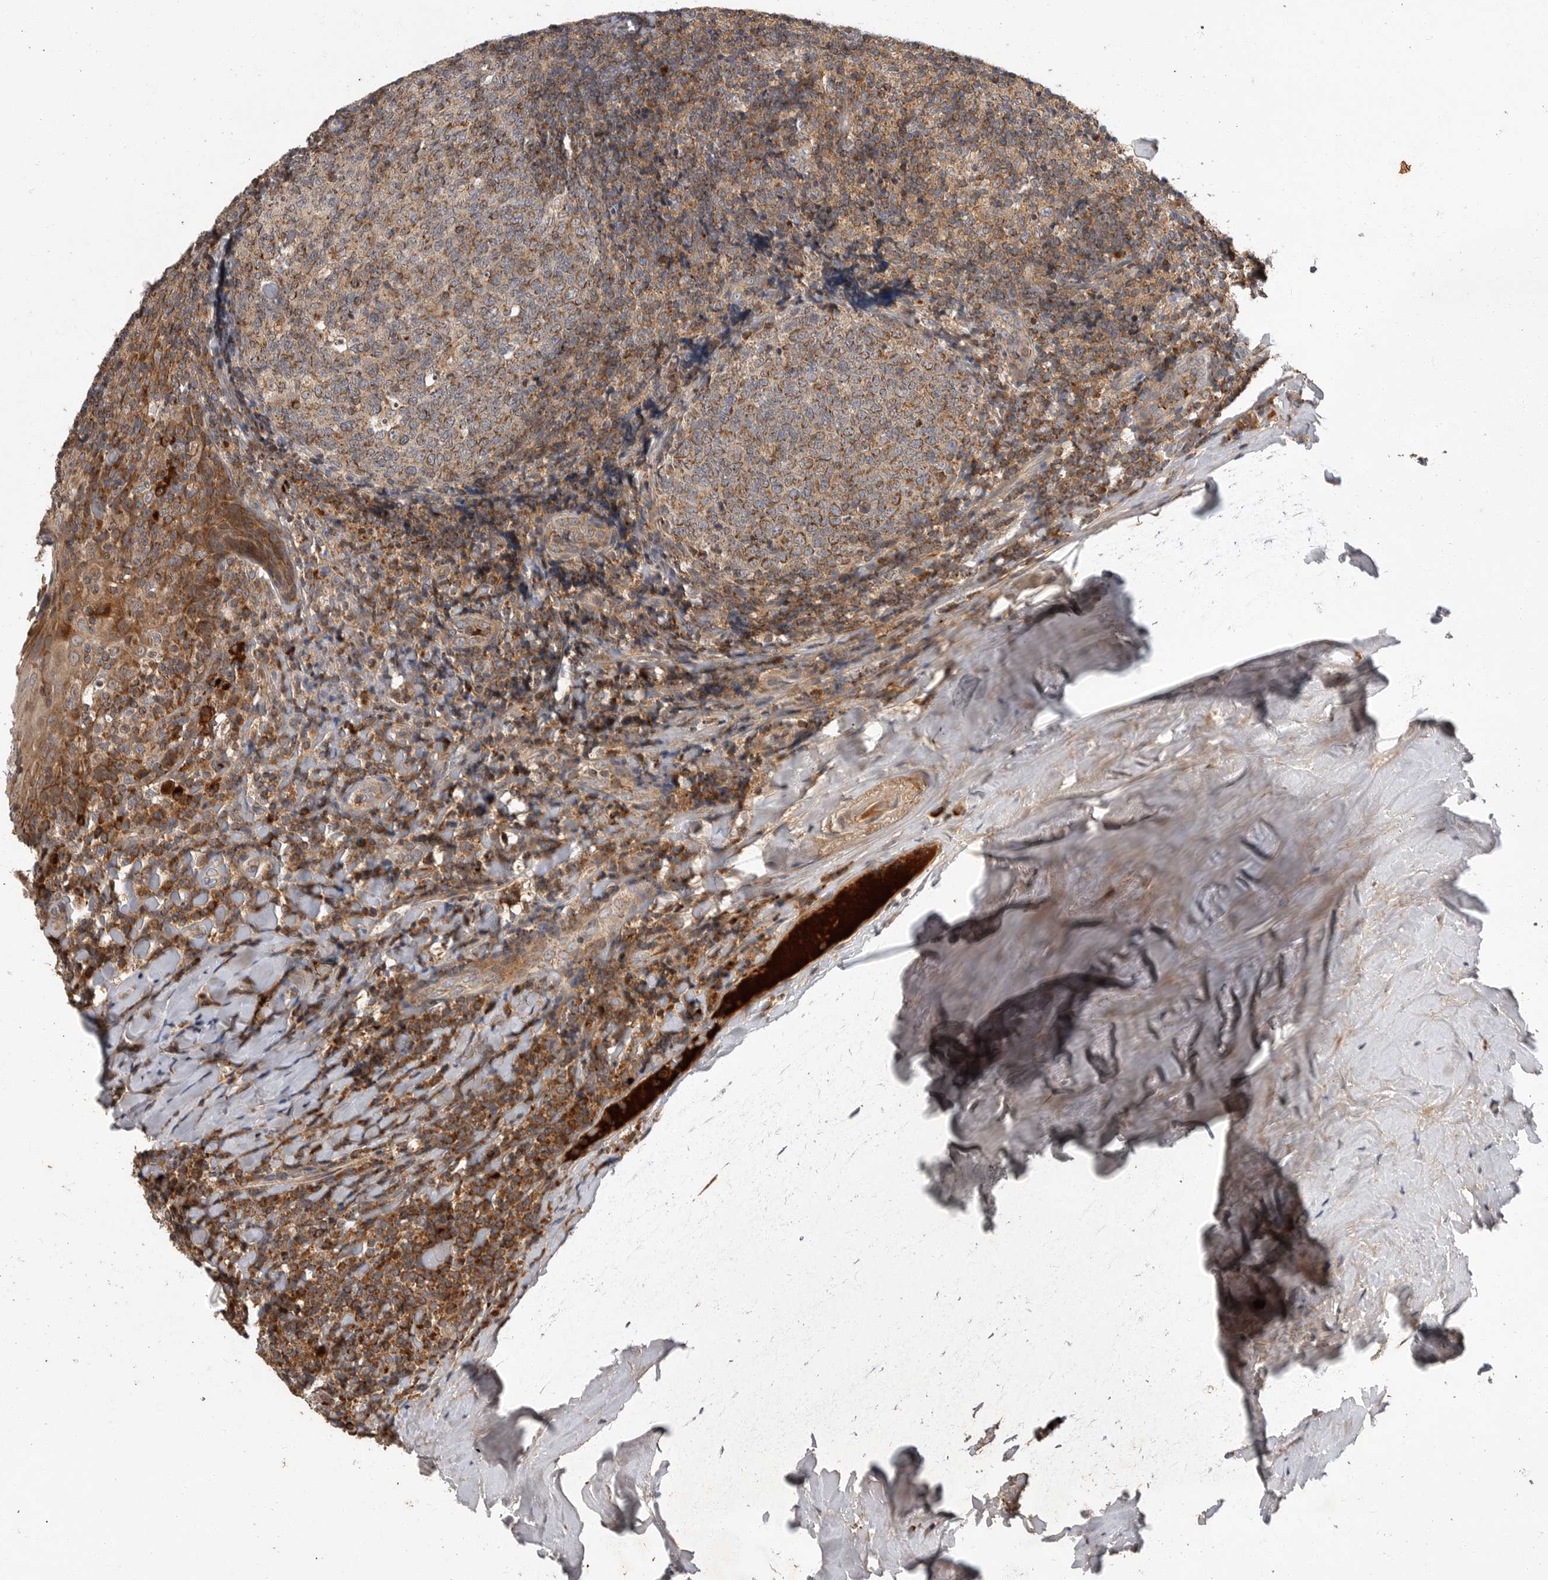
{"staining": {"intensity": "moderate", "quantity": ">75%", "location": "cytoplasmic/membranous"}, "tissue": "tonsil", "cell_type": "Germinal center cells", "image_type": "normal", "snomed": [{"axis": "morphology", "description": "Normal tissue, NOS"}, {"axis": "topography", "description": "Tonsil"}], "caption": "Immunohistochemistry (DAB (3,3'-diaminobenzidine)) staining of normal tonsil displays moderate cytoplasmic/membranous protein expression in approximately >75% of germinal center cells. The staining was performed using DAB, with brown indicating positive protein expression. Nuclei are stained blue with hematoxylin.", "gene": "KYAT3", "patient": {"sex": "male", "age": 37}}